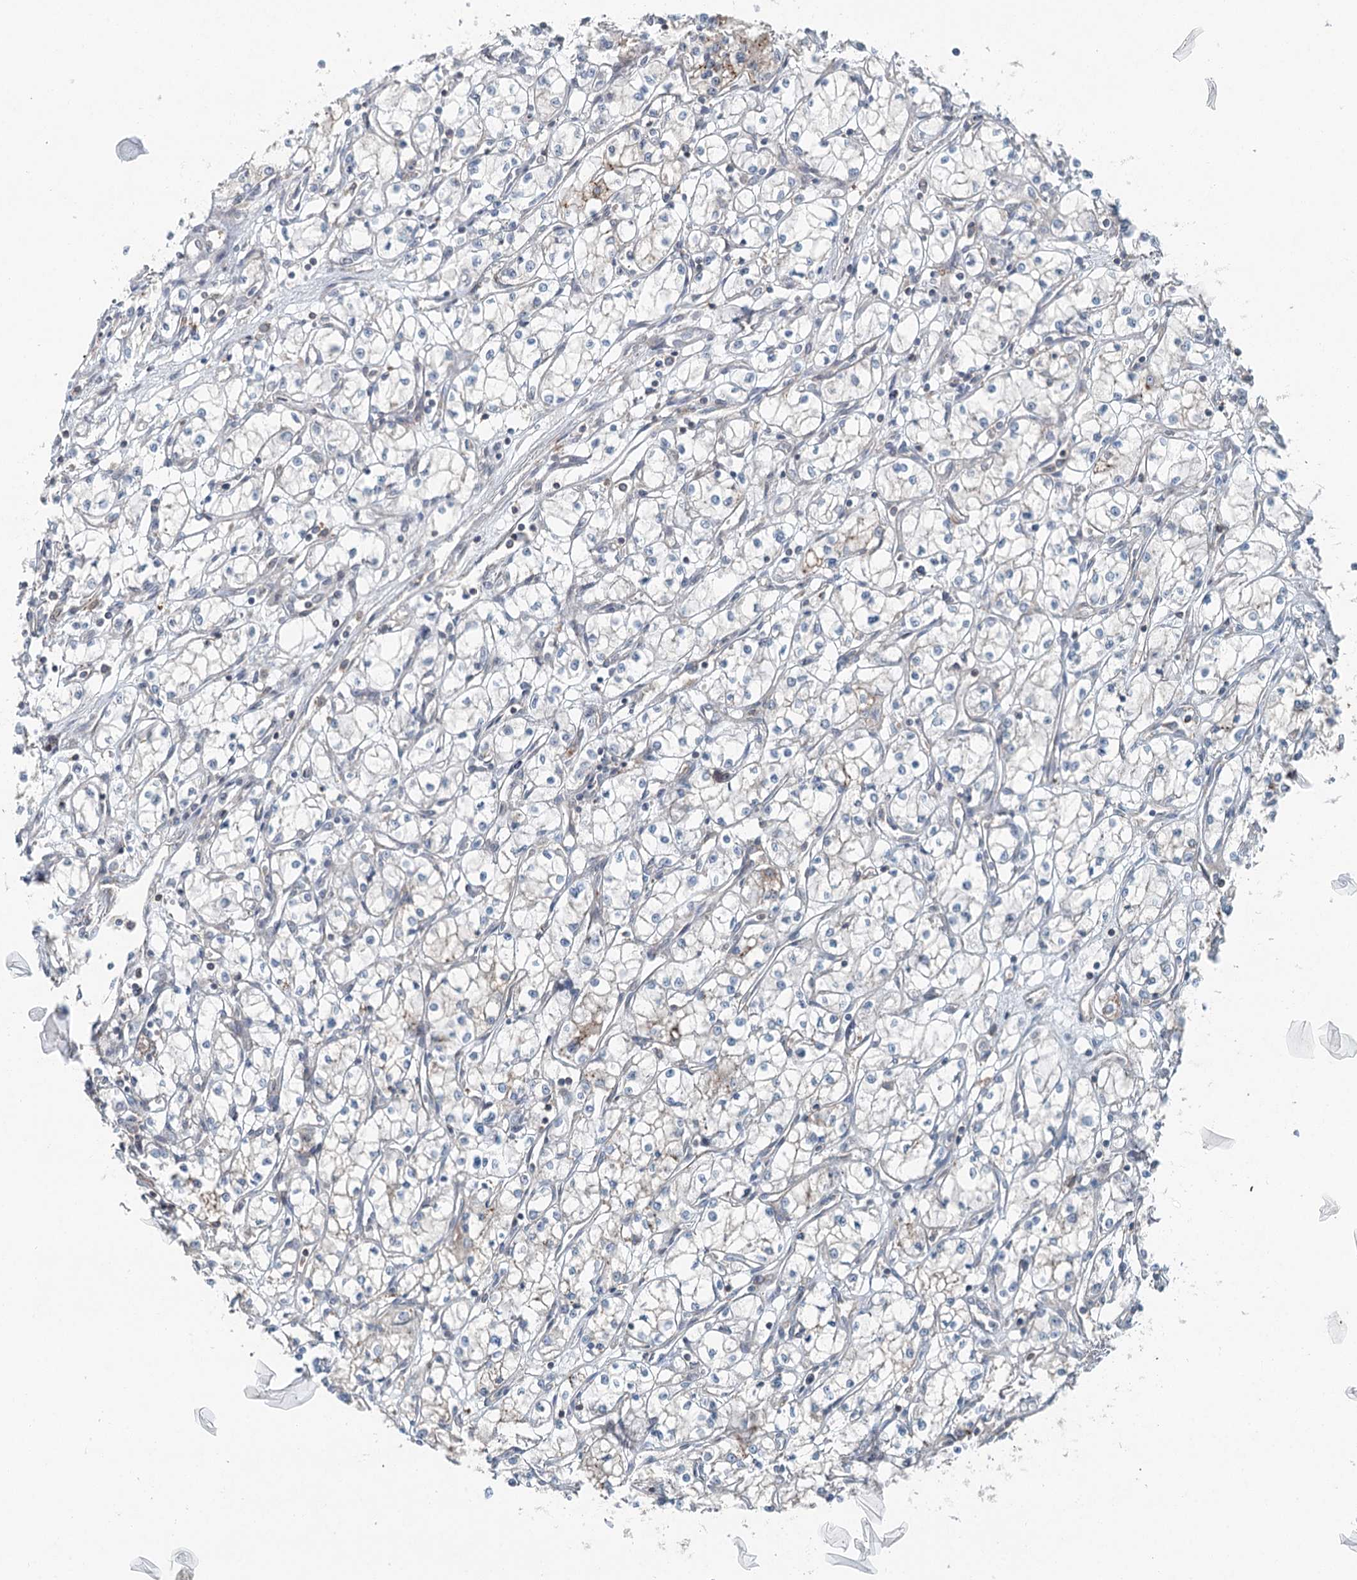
{"staining": {"intensity": "negative", "quantity": "none", "location": "none"}, "tissue": "renal cancer", "cell_type": "Tumor cells", "image_type": "cancer", "snomed": [{"axis": "morphology", "description": "Adenocarcinoma, NOS"}, {"axis": "topography", "description": "Kidney"}], "caption": "High power microscopy photomicrograph of an IHC micrograph of adenocarcinoma (renal), revealing no significant expression in tumor cells.", "gene": "SKIC3", "patient": {"sex": "male", "age": 59}}